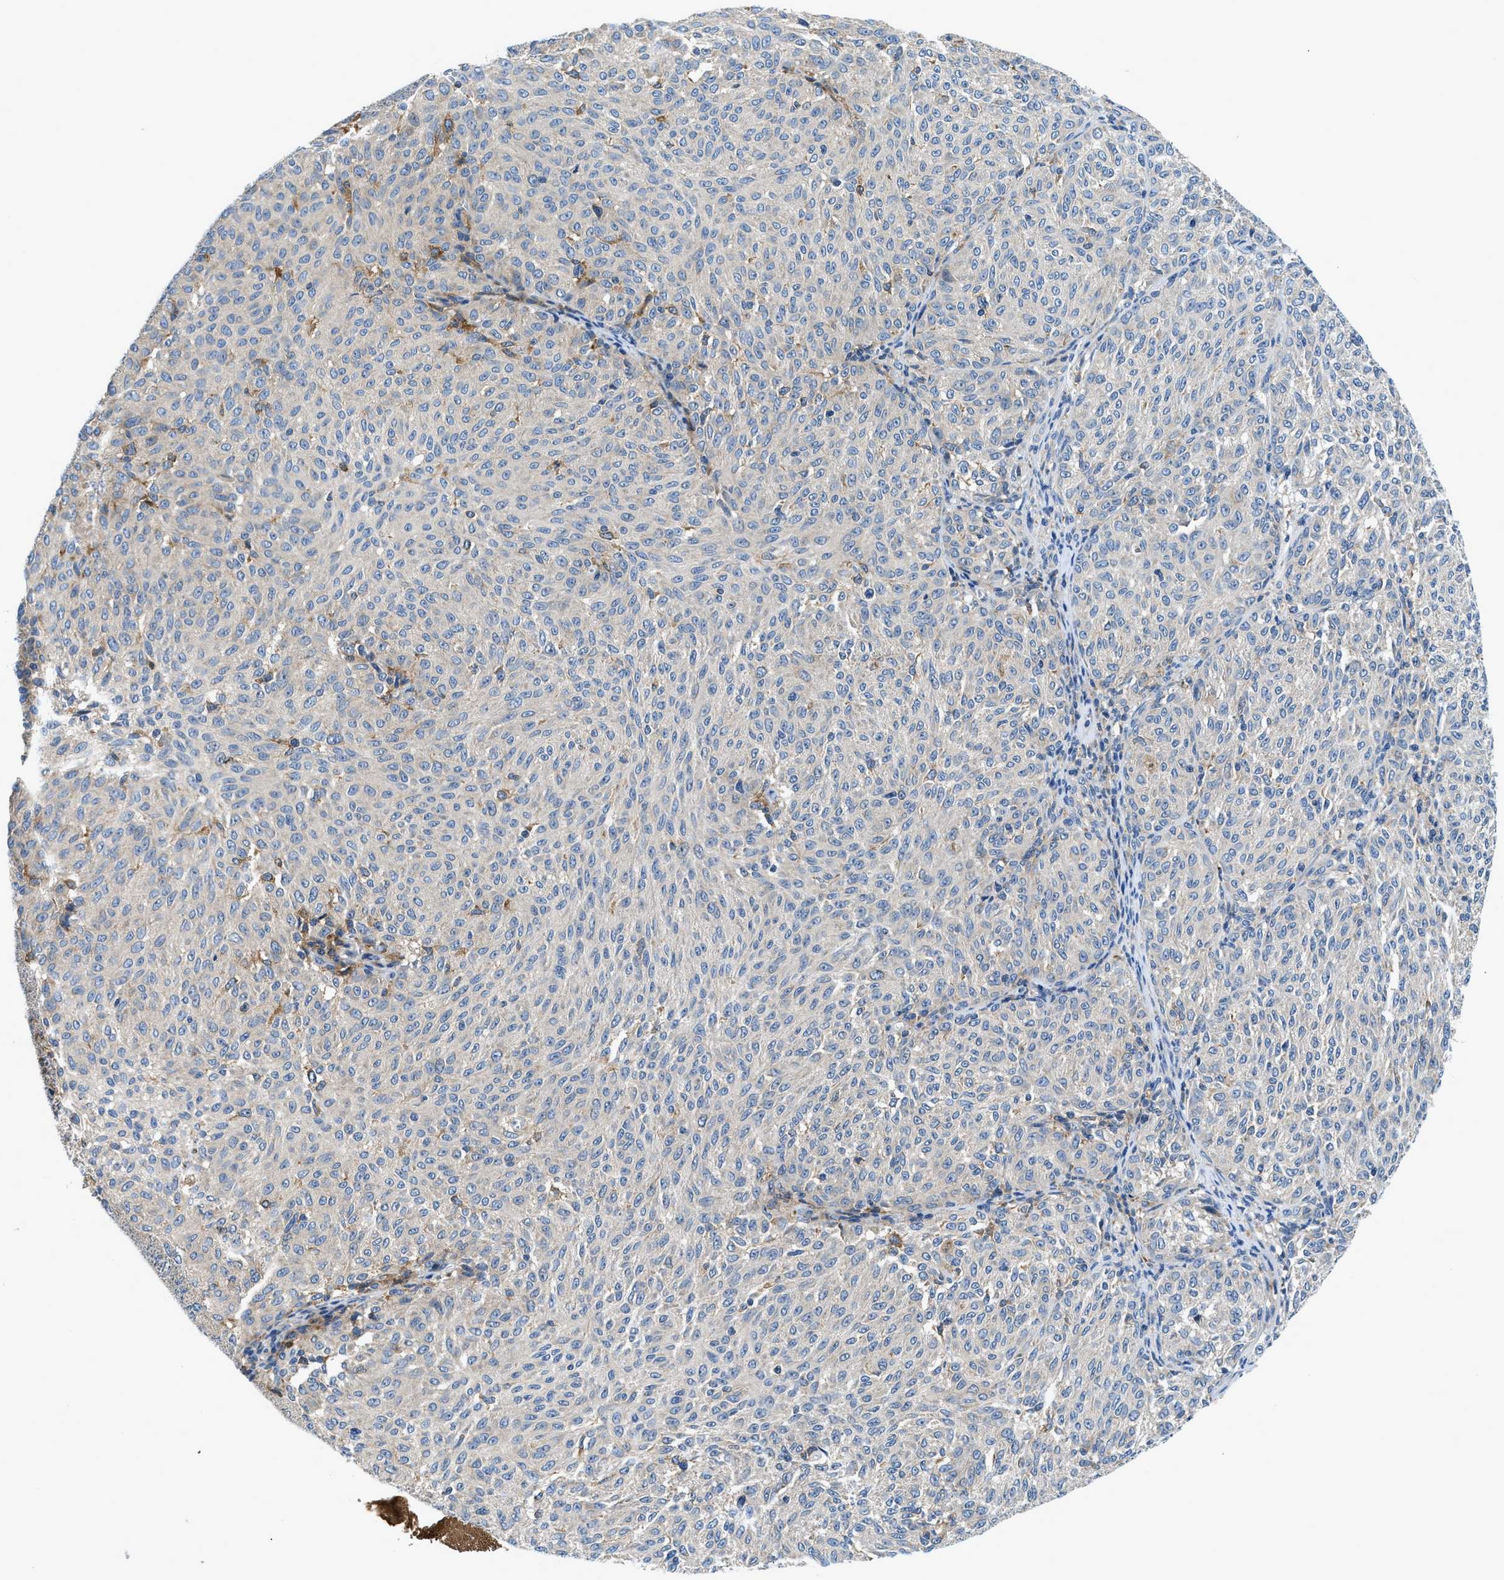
{"staining": {"intensity": "negative", "quantity": "none", "location": "none"}, "tissue": "melanoma", "cell_type": "Tumor cells", "image_type": "cancer", "snomed": [{"axis": "morphology", "description": "Malignant melanoma, NOS"}, {"axis": "topography", "description": "Skin"}], "caption": "Photomicrograph shows no significant protein positivity in tumor cells of melanoma.", "gene": "LPIN2", "patient": {"sex": "female", "age": 72}}